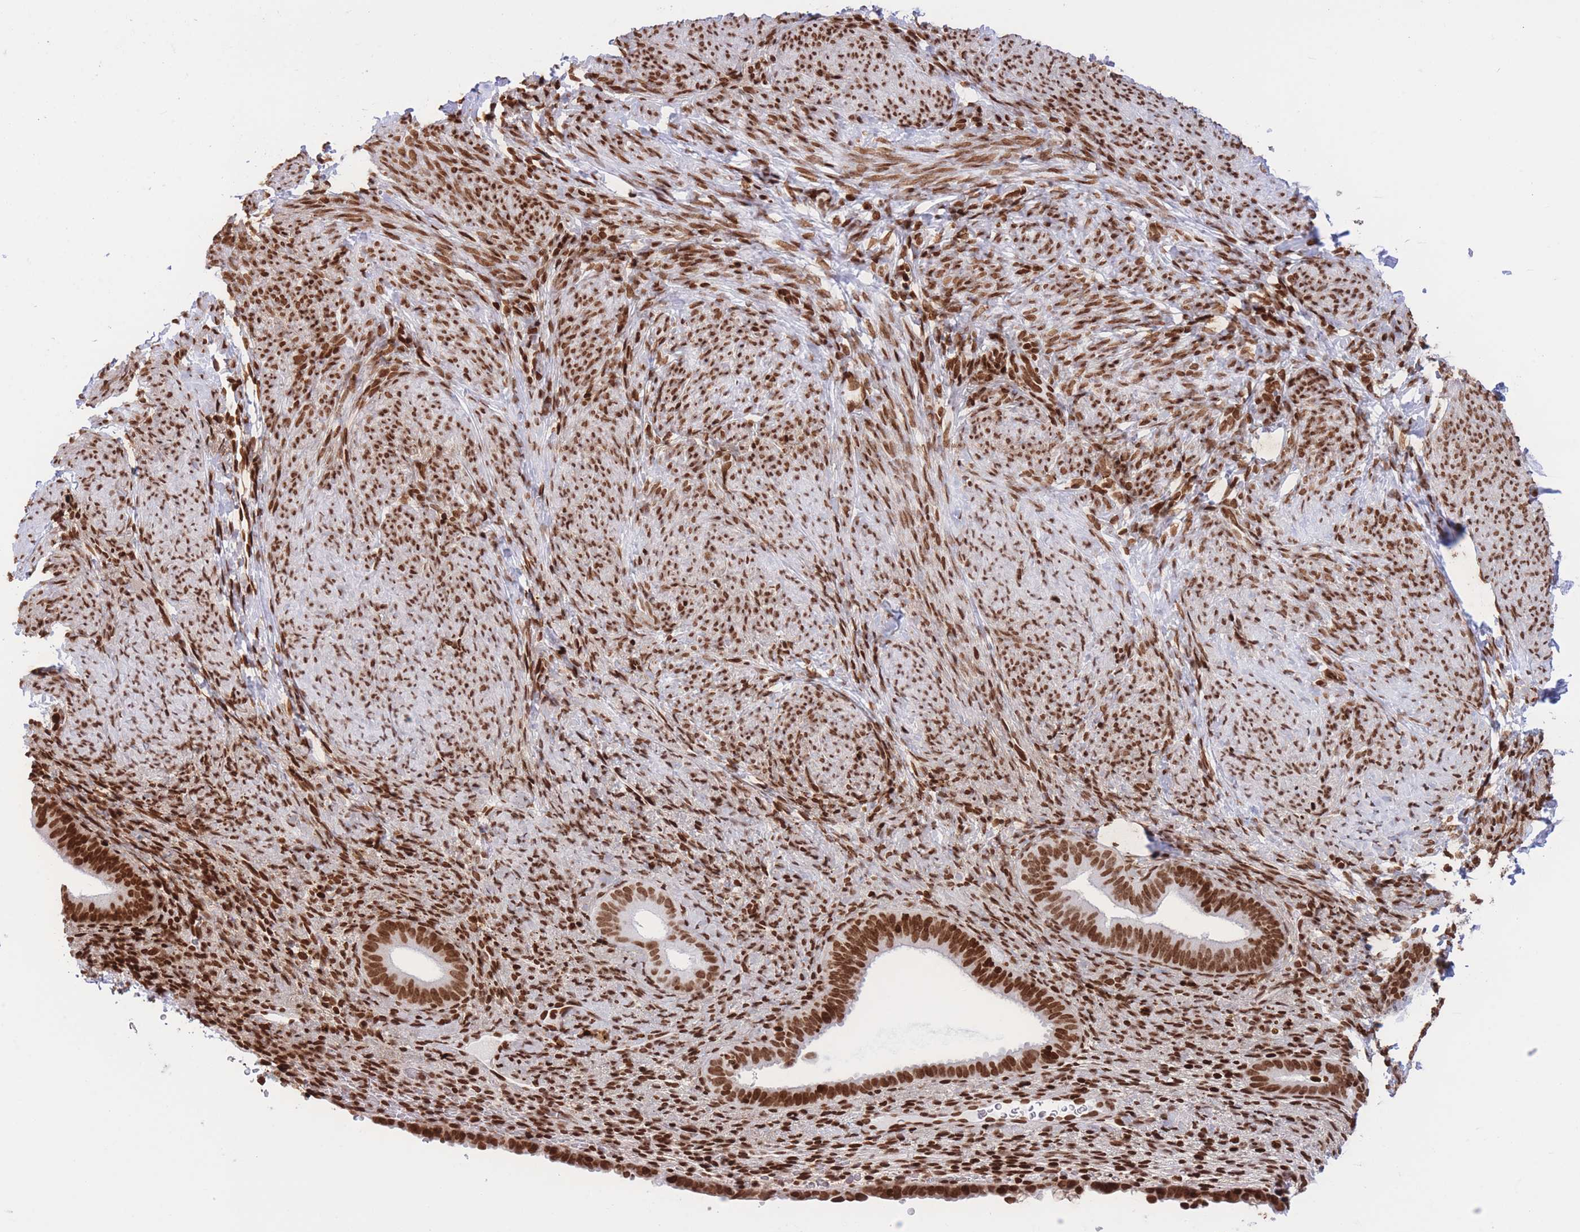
{"staining": {"intensity": "strong", "quantity": ">75%", "location": "nuclear"}, "tissue": "endometrium", "cell_type": "Cells in endometrial stroma", "image_type": "normal", "snomed": [{"axis": "morphology", "description": "Normal tissue, NOS"}, {"axis": "topography", "description": "Endometrium"}], "caption": "Protein expression analysis of benign endometrium demonstrates strong nuclear staining in about >75% of cells in endometrial stroma.", "gene": "H2BC10", "patient": {"sex": "female", "age": 65}}